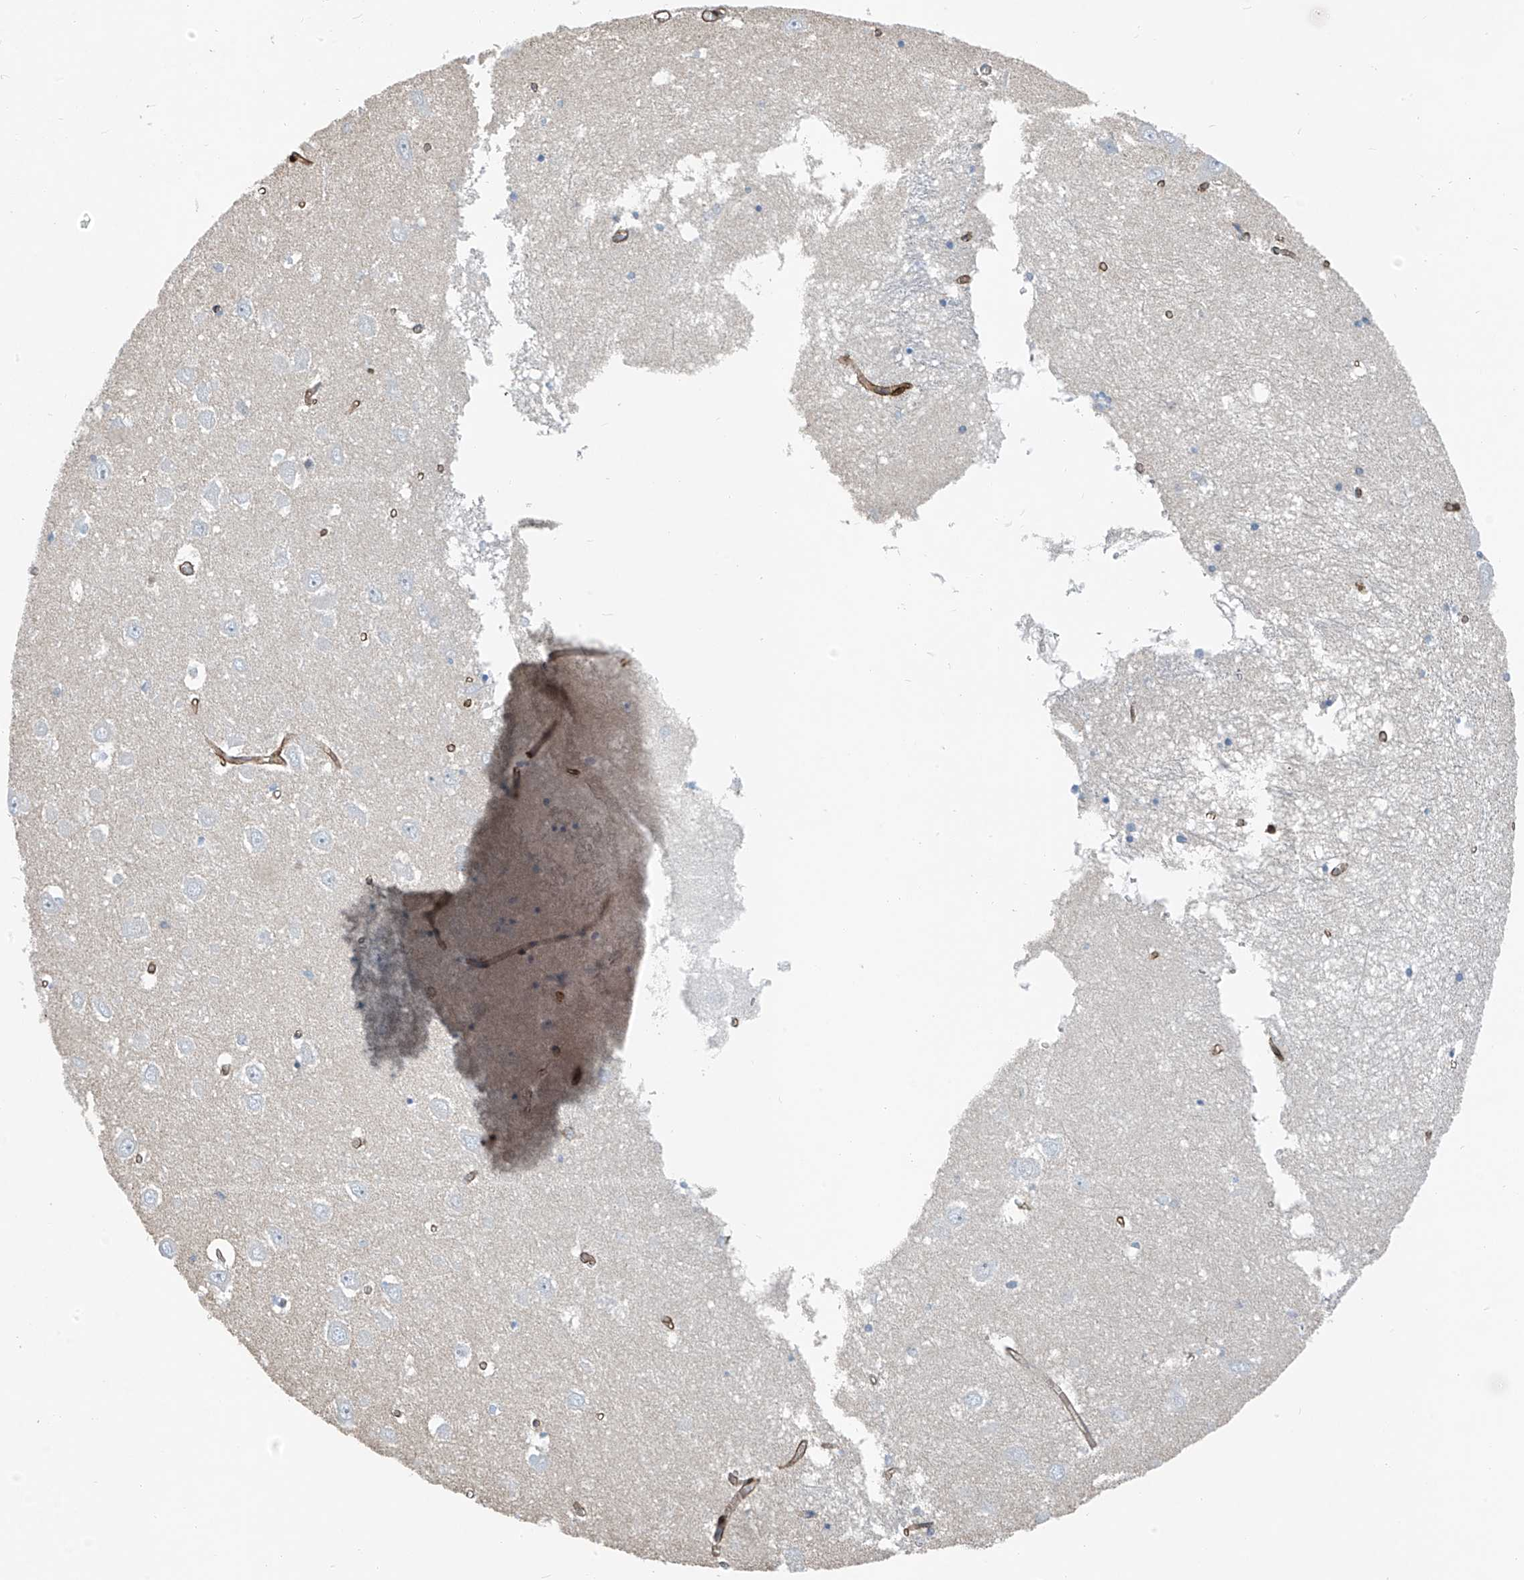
{"staining": {"intensity": "negative", "quantity": "none", "location": "none"}, "tissue": "hippocampus", "cell_type": "Glial cells", "image_type": "normal", "snomed": [{"axis": "morphology", "description": "Normal tissue, NOS"}, {"axis": "topography", "description": "Hippocampus"}], "caption": "An IHC micrograph of unremarkable hippocampus is shown. There is no staining in glial cells of hippocampus. (Stains: DAB immunohistochemistry (IHC) with hematoxylin counter stain, Microscopy: brightfield microscopy at high magnification).", "gene": "TNS2", "patient": {"sex": "male", "age": 70}}